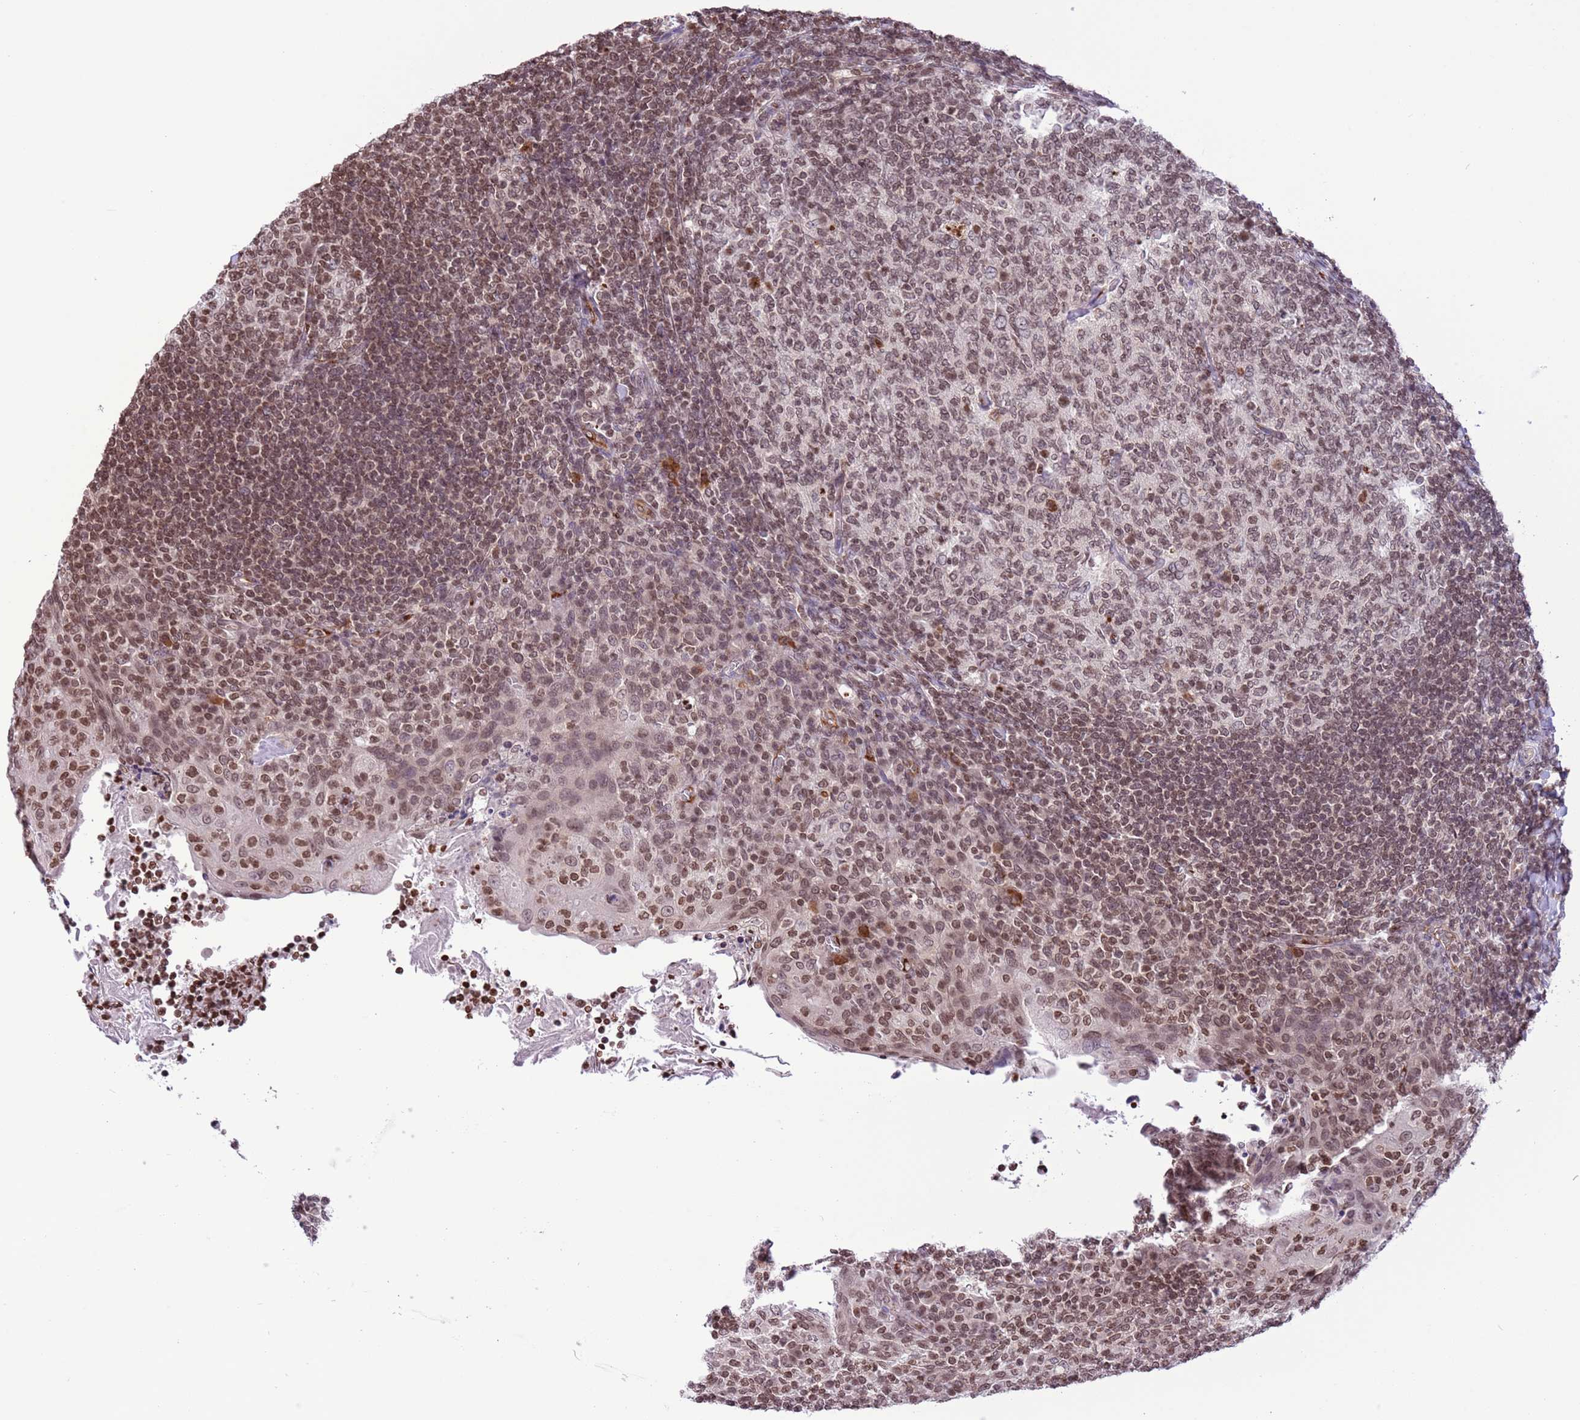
{"staining": {"intensity": "moderate", "quantity": ">75%", "location": "nuclear"}, "tissue": "tonsil", "cell_type": "Germinal center cells", "image_type": "normal", "snomed": [{"axis": "morphology", "description": "Normal tissue, NOS"}, {"axis": "topography", "description": "Tonsil"}], "caption": "Immunohistochemistry (IHC) (DAB) staining of unremarkable human tonsil exhibits moderate nuclear protein positivity in about >75% of germinal center cells. (Brightfield microscopy of DAB IHC at high magnification).", "gene": "NRIP1", "patient": {"sex": "female", "age": 10}}